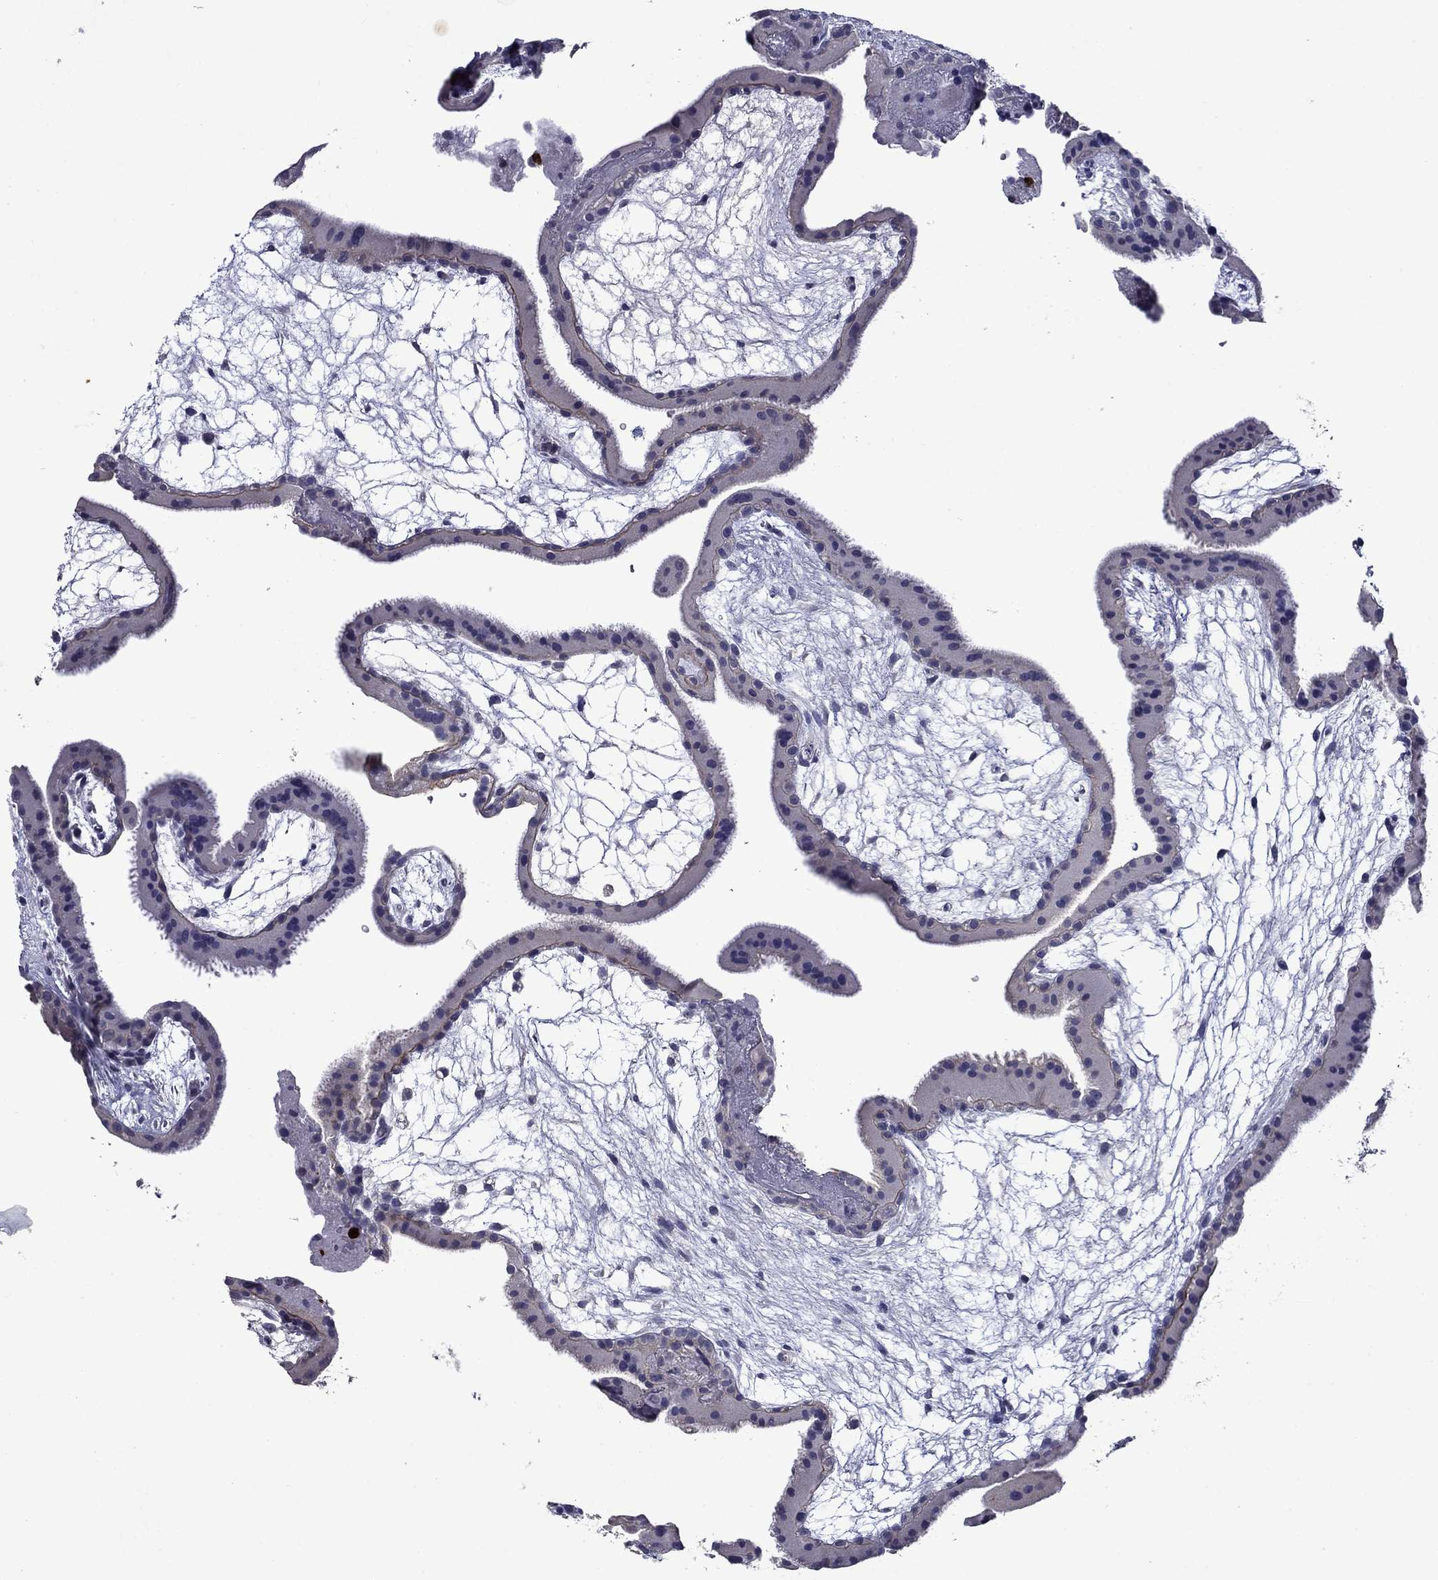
{"staining": {"intensity": "negative", "quantity": "none", "location": "none"}, "tissue": "placenta", "cell_type": "Decidual cells", "image_type": "normal", "snomed": [{"axis": "morphology", "description": "Normal tissue, NOS"}, {"axis": "topography", "description": "Placenta"}], "caption": "Immunohistochemical staining of unremarkable human placenta demonstrates no significant positivity in decidual cells. (DAB immunohistochemistry with hematoxylin counter stain).", "gene": "IRF5", "patient": {"sex": "female", "age": 19}}